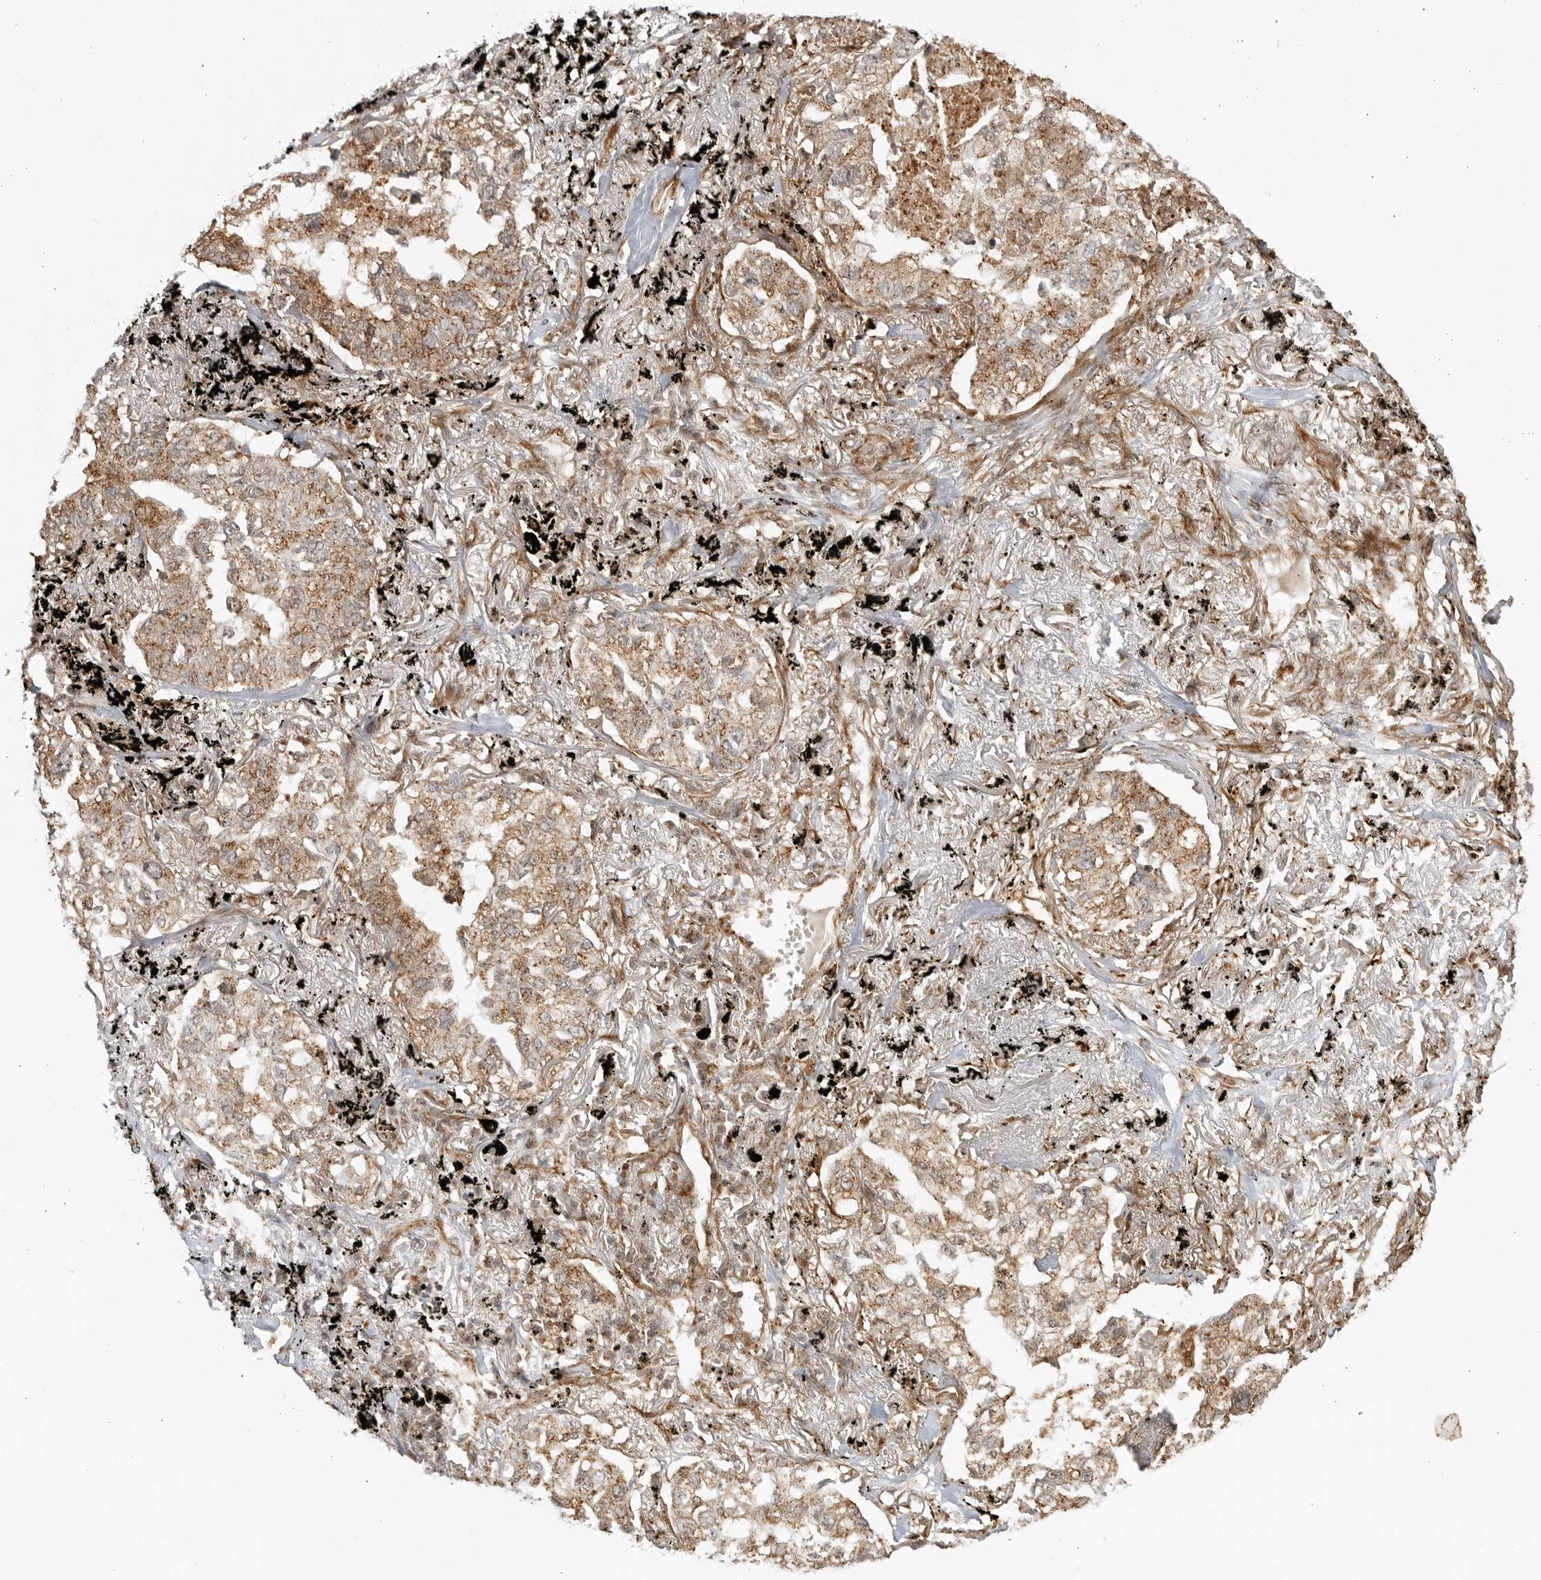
{"staining": {"intensity": "moderate", "quantity": ">75%", "location": "cytoplasmic/membranous"}, "tissue": "lung cancer", "cell_type": "Tumor cells", "image_type": "cancer", "snomed": [{"axis": "morphology", "description": "Adenocarcinoma, NOS"}, {"axis": "topography", "description": "Lung"}], "caption": "The immunohistochemical stain labels moderate cytoplasmic/membranous positivity in tumor cells of lung cancer tissue.", "gene": "TCF21", "patient": {"sex": "male", "age": 65}}